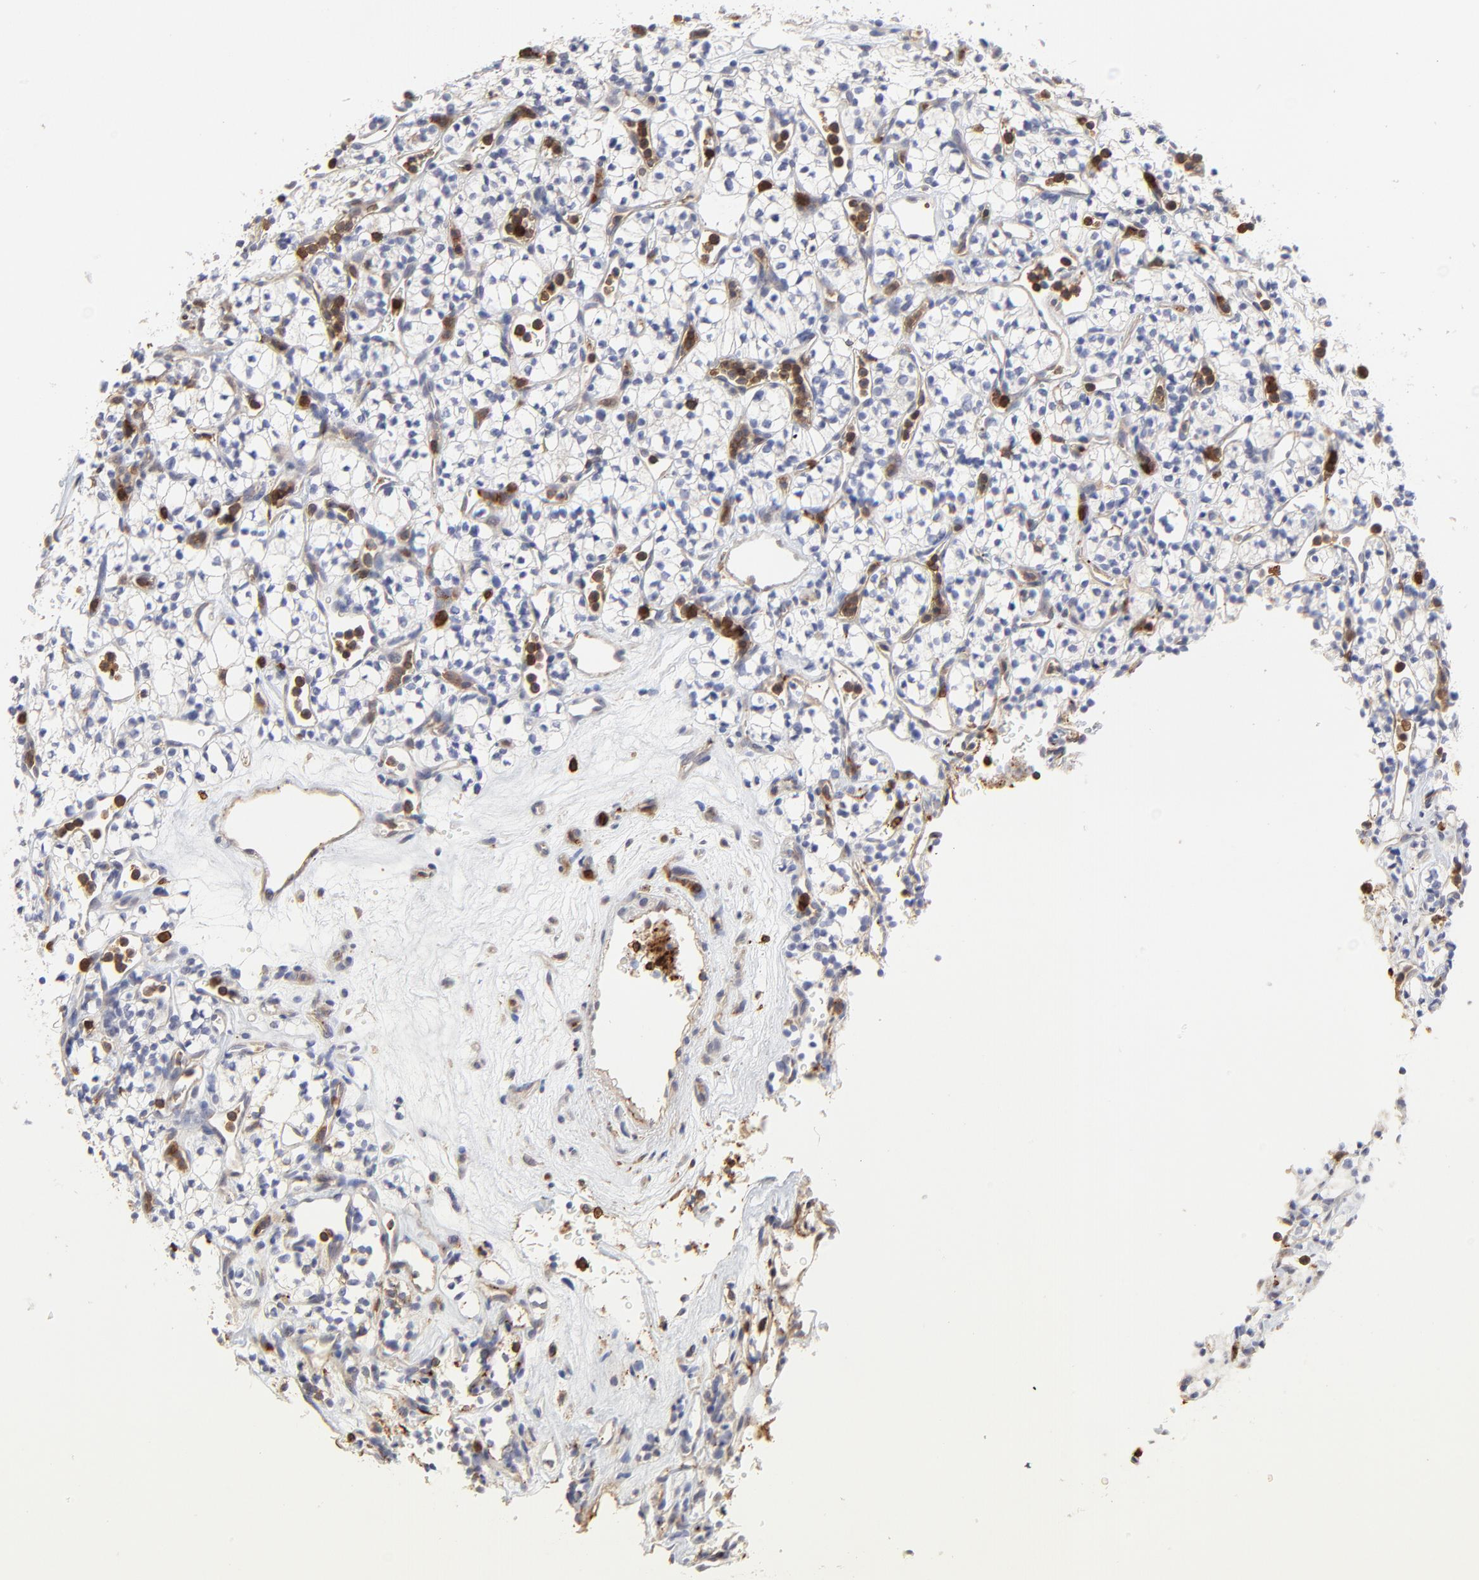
{"staining": {"intensity": "negative", "quantity": "none", "location": "none"}, "tissue": "renal cancer", "cell_type": "Tumor cells", "image_type": "cancer", "snomed": [{"axis": "morphology", "description": "Adenocarcinoma, NOS"}, {"axis": "topography", "description": "Kidney"}], "caption": "The photomicrograph displays no significant staining in tumor cells of adenocarcinoma (renal).", "gene": "SLC6A14", "patient": {"sex": "male", "age": 59}}